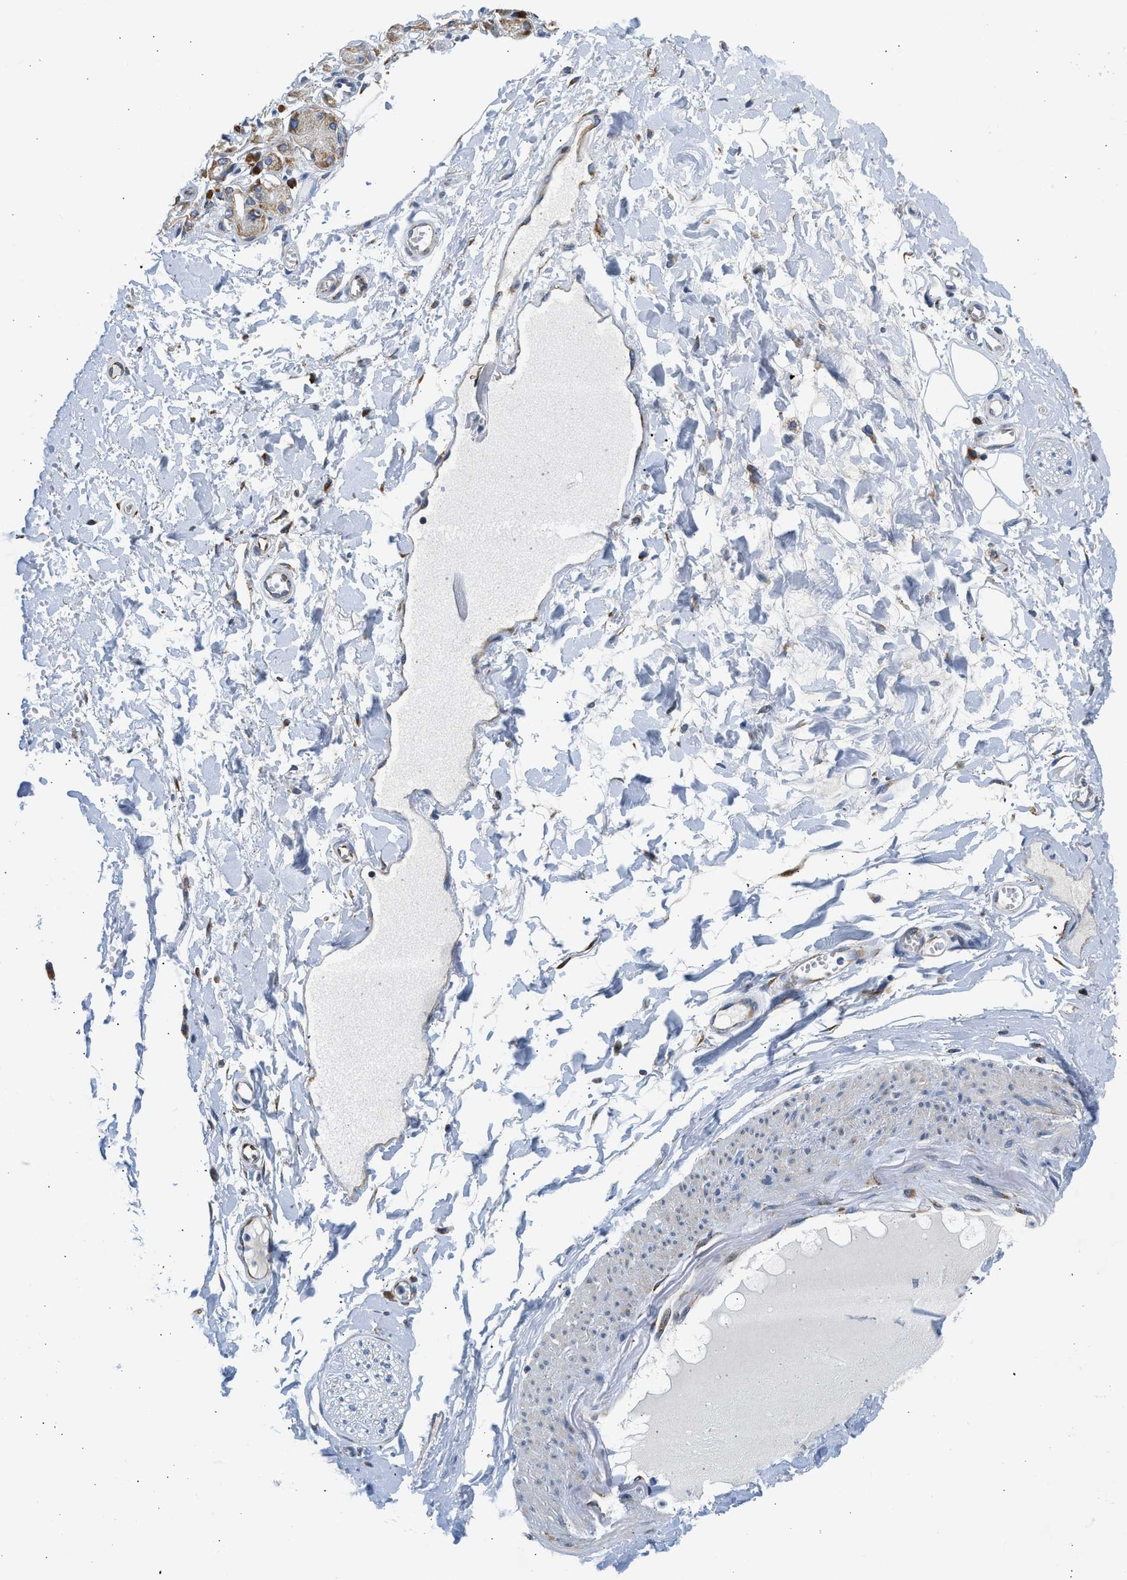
{"staining": {"intensity": "negative", "quantity": "none", "location": "none"}, "tissue": "adipose tissue", "cell_type": "Adipocytes", "image_type": "normal", "snomed": [{"axis": "morphology", "description": "Normal tissue, NOS"}, {"axis": "morphology", "description": "Inflammation, NOS"}, {"axis": "topography", "description": "Salivary gland"}, {"axis": "topography", "description": "Peripheral nerve tissue"}], "caption": "IHC histopathology image of unremarkable adipose tissue: human adipose tissue stained with DAB displays no significant protein positivity in adipocytes.", "gene": "CAMKK2", "patient": {"sex": "female", "age": 75}}